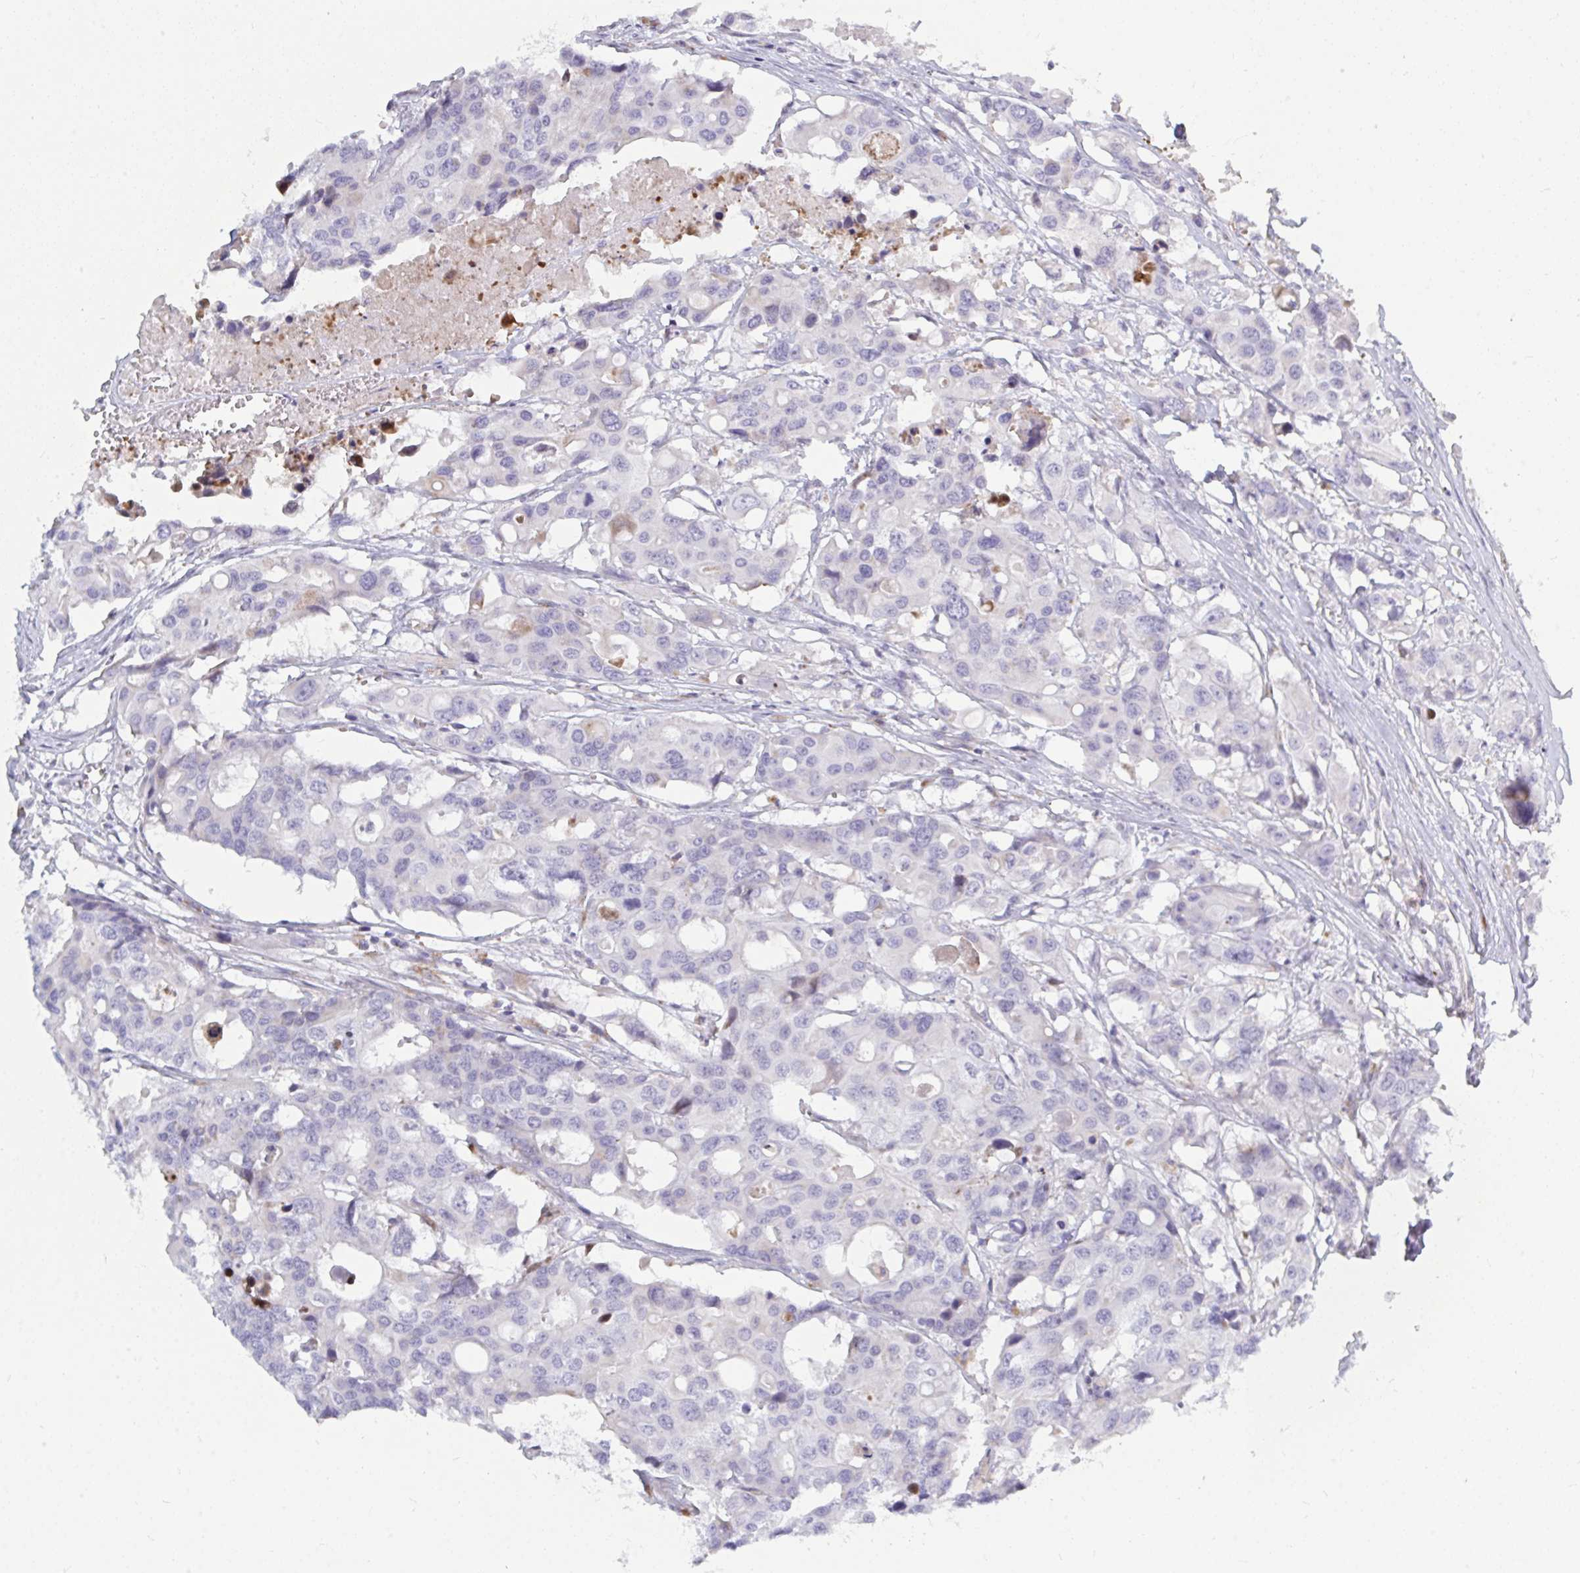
{"staining": {"intensity": "negative", "quantity": "none", "location": "none"}, "tissue": "colorectal cancer", "cell_type": "Tumor cells", "image_type": "cancer", "snomed": [{"axis": "morphology", "description": "Adenocarcinoma, NOS"}, {"axis": "topography", "description": "Colon"}], "caption": "Immunohistochemistry (IHC) photomicrograph of neoplastic tissue: human colorectal cancer stained with DAB shows no significant protein staining in tumor cells.", "gene": "ATG9A", "patient": {"sex": "male", "age": 77}}